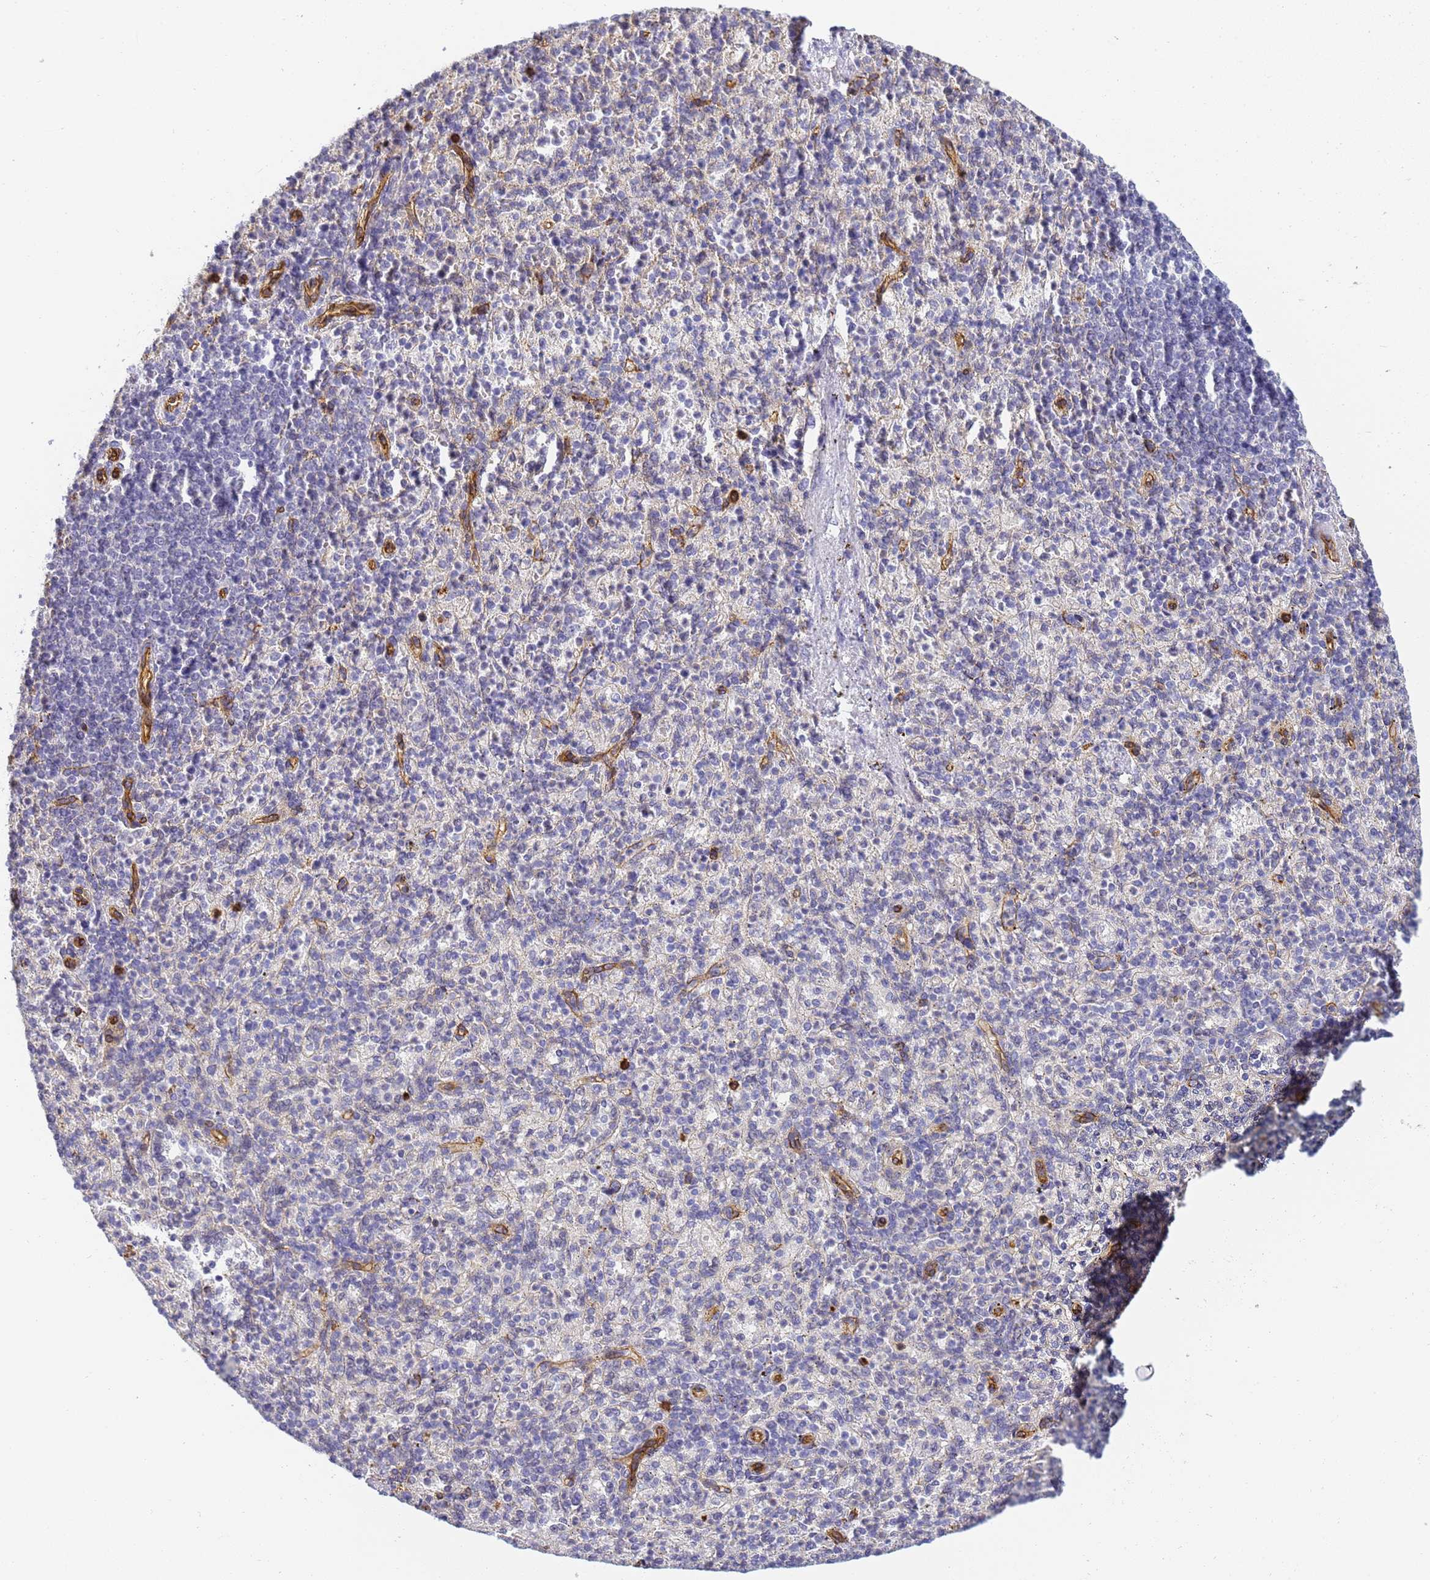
{"staining": {"intensity": "negative", "quantity": "none", "location": "none"}, "tissue": "spleen", "cell_type": "Cells in red pulp", "image_type": "normal", "snomed": [{"axis": "morphology", "description": "Normal tissue, NOS"}, {"axis": "topography", "description": "Spleen"}], "caption": "This is a micrograph of immunohistochemistry staining of normal spleen, which shows no staining in cells in red pulp.", "gene": "GON4L", "patient": {"sex": "female", "age": 74}}